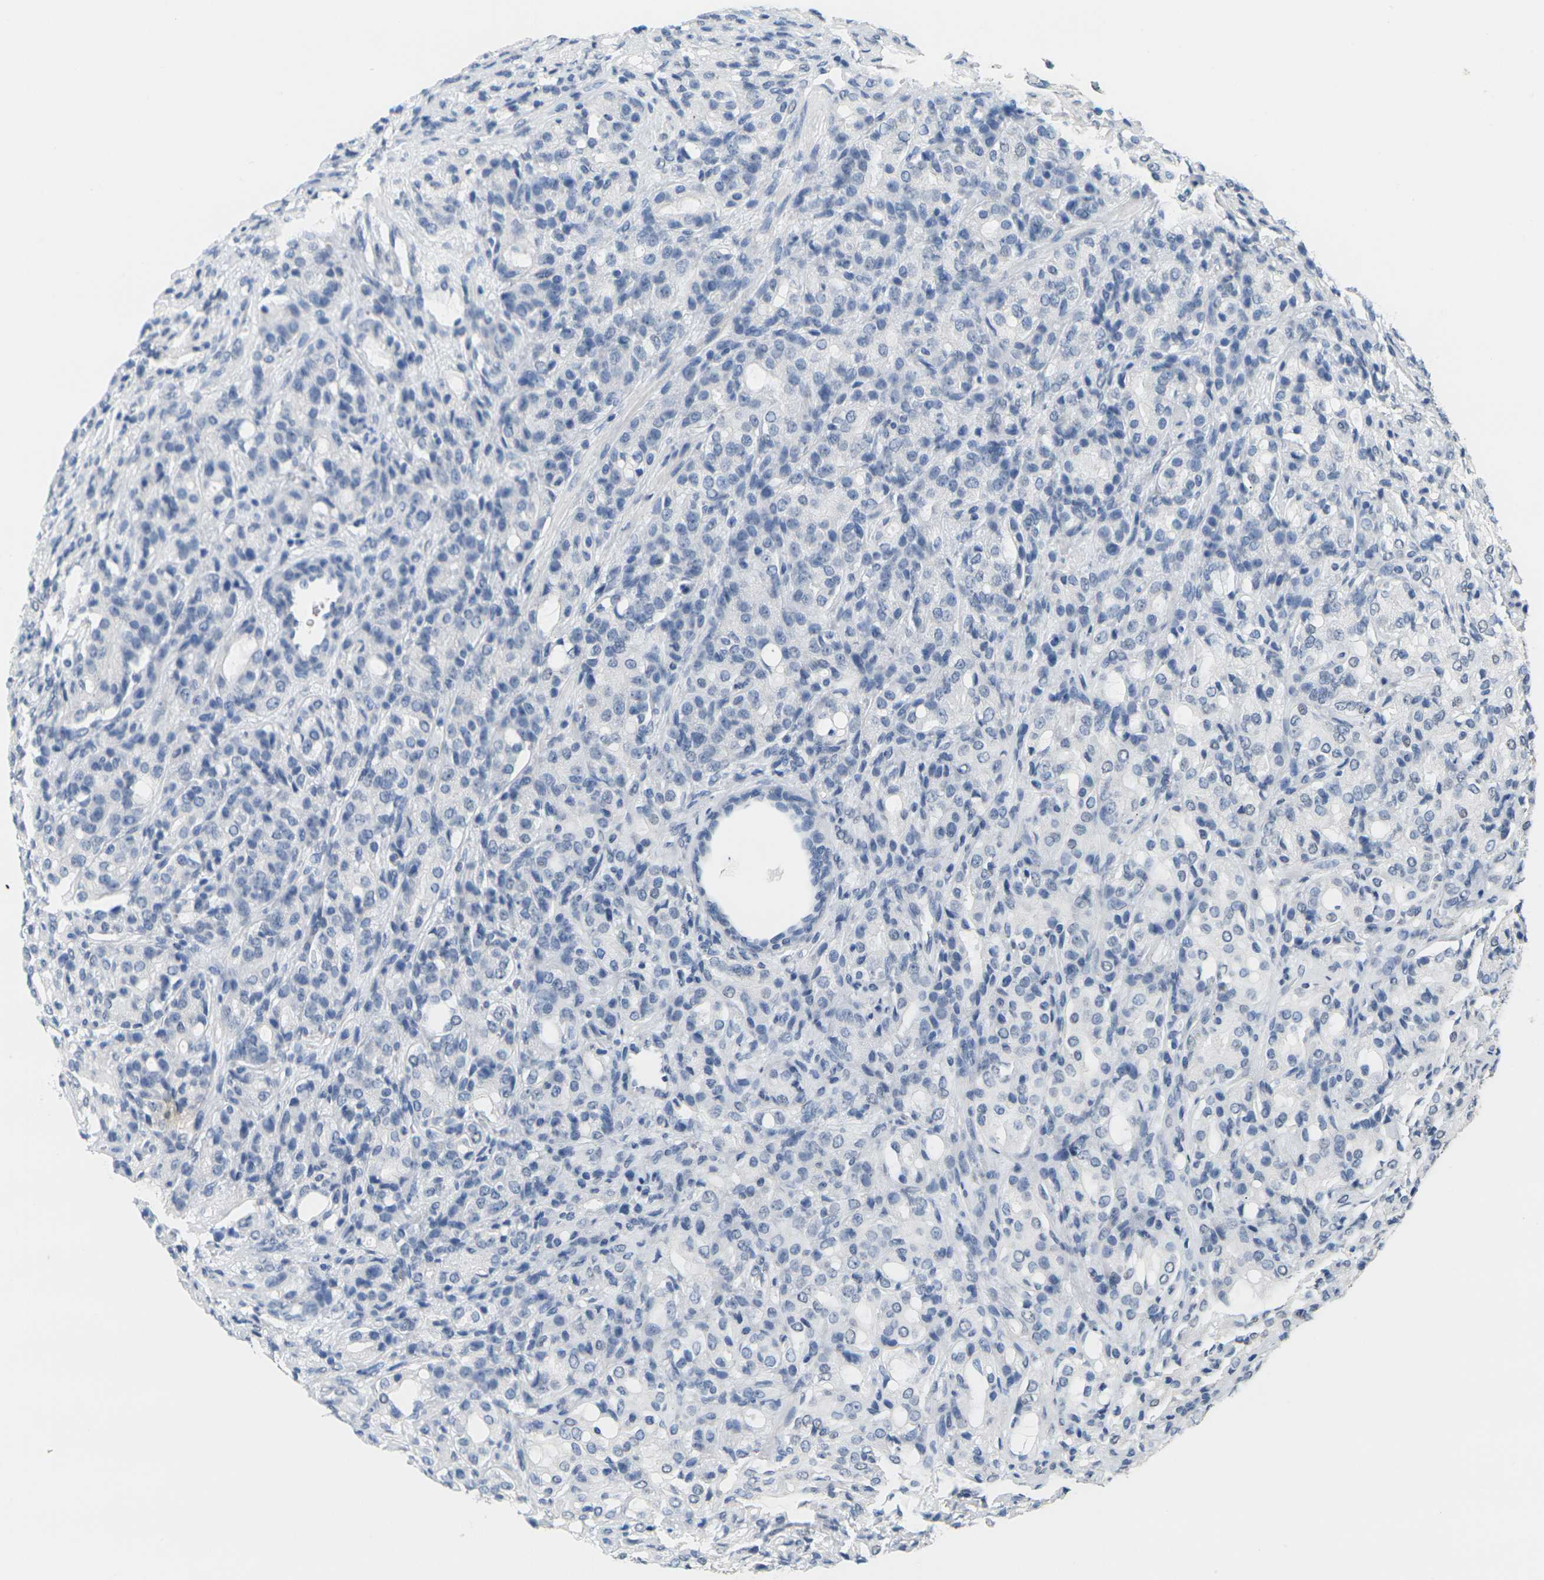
{"staining": {"intensity": "negative", "quantity": "none", "location": "none"}, "tissue": "prostate cancer", "cell_type": "Tumor cells", "image_type": "cancer", "snomed": [{"axis": "morphology", "description": "Adenocarcinoma, High grade"}, {"axis": "topography", "description": "Prostate"}], "caption": "Immunohistochemistry histopathology image of neoplastic tissue: prostate cancer stained with DAB (3,3'-diaminobenzidine) reveals no significant protein expression in tumor cells.", "gene": "CTAG1A", "patient": {"sex": "male", "age": 72}}